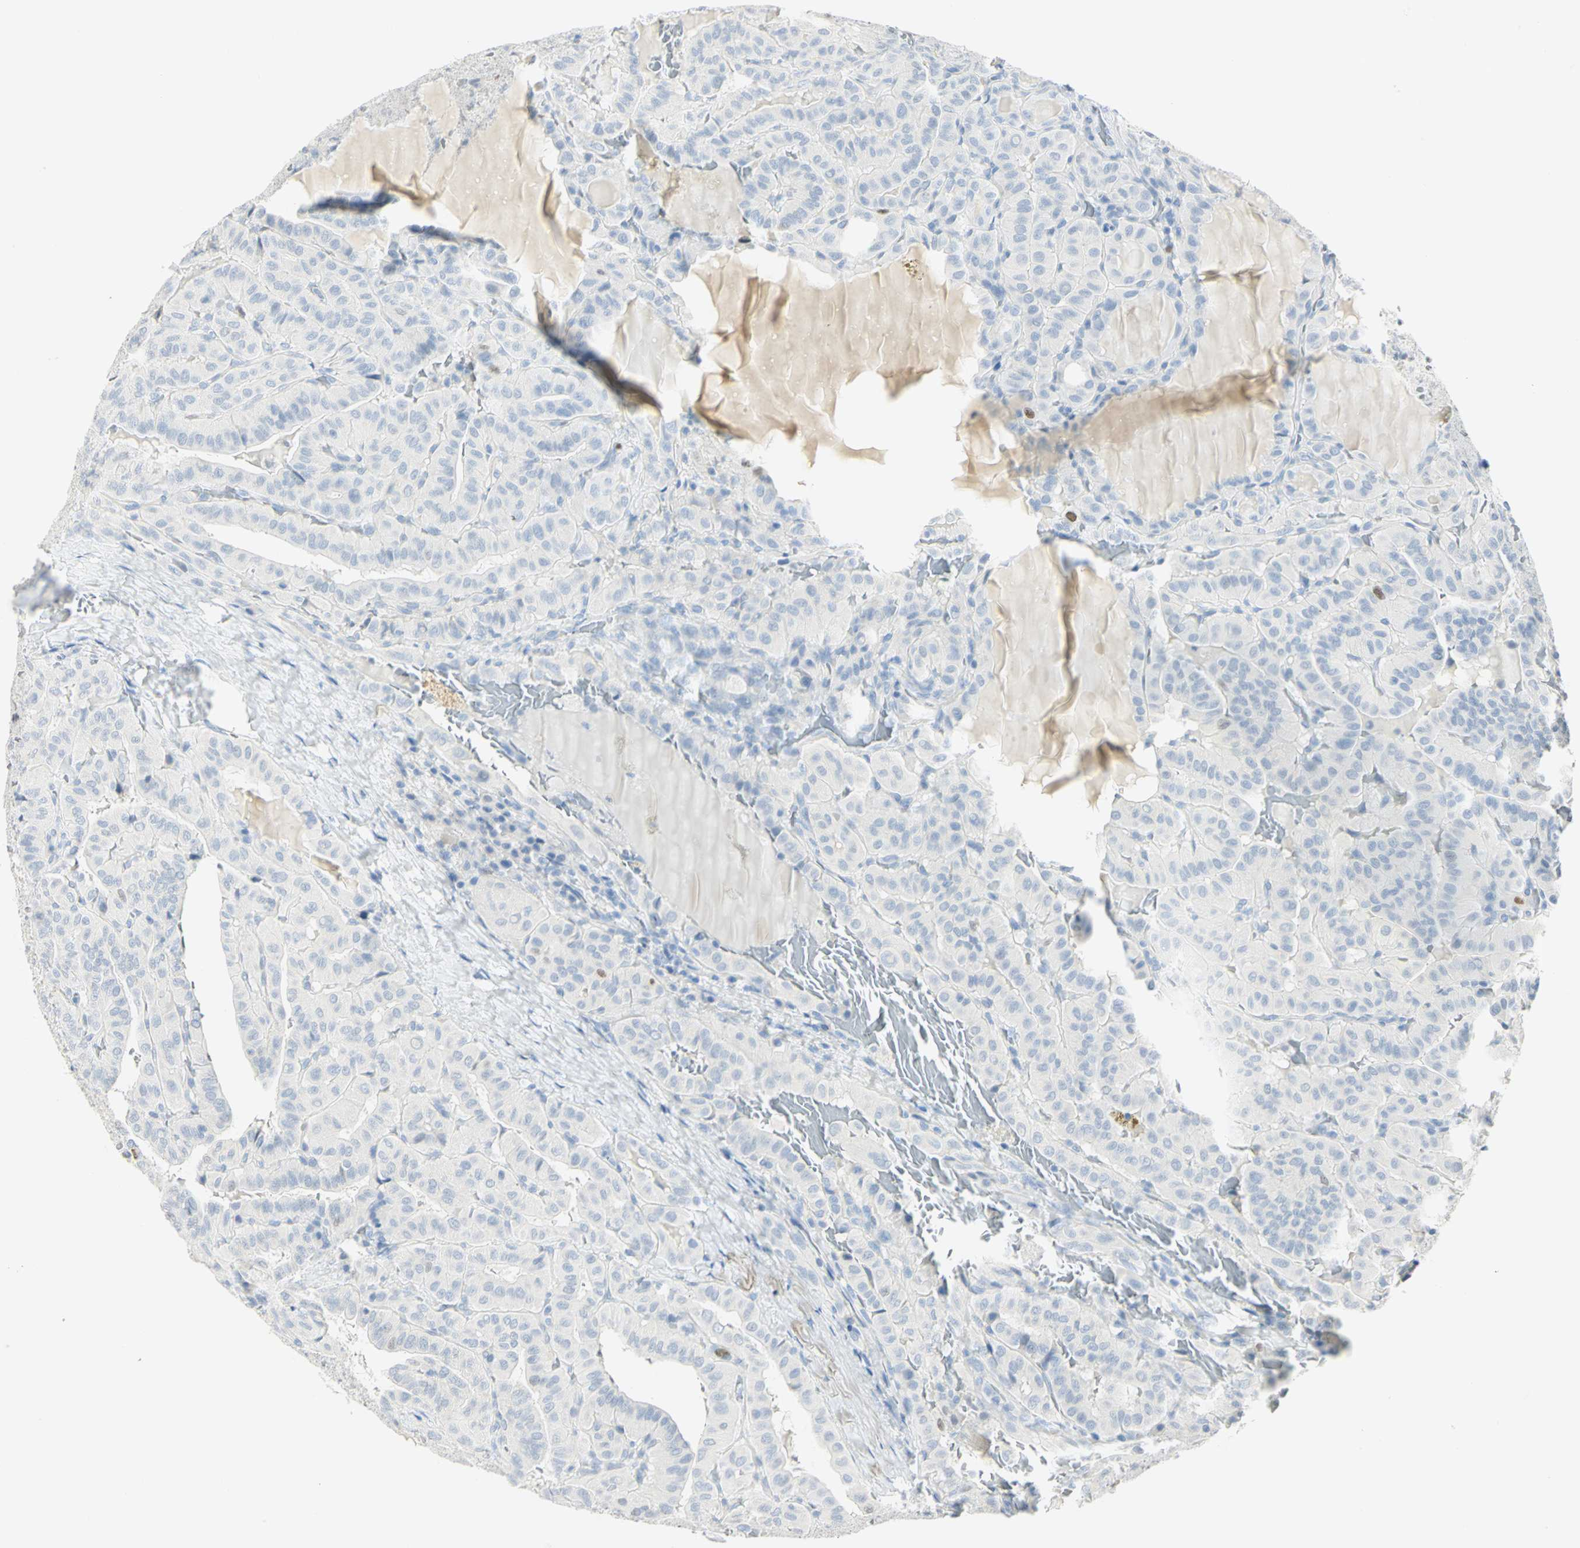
{"staining": {"intensity": "negative", "quantity": "none", "location": "none"}, "tissue": "thyroid cancer", "cell_type": "Tumor cells", "image_type": "cancer", "snomed": [{"axis": "morphology", "description": "Papillary adenocarcinoma, NOS"}, {"axis": "topography", "description": "Thyroid gland"}], "caption": "Immunohistochemistry (IHC) histopathology image of human thyroid cancer stained for a protein (brown), which shows no staining in tumor cells.", "gene": "HELLS", "patient": {"sex": "male", "age": 77}}